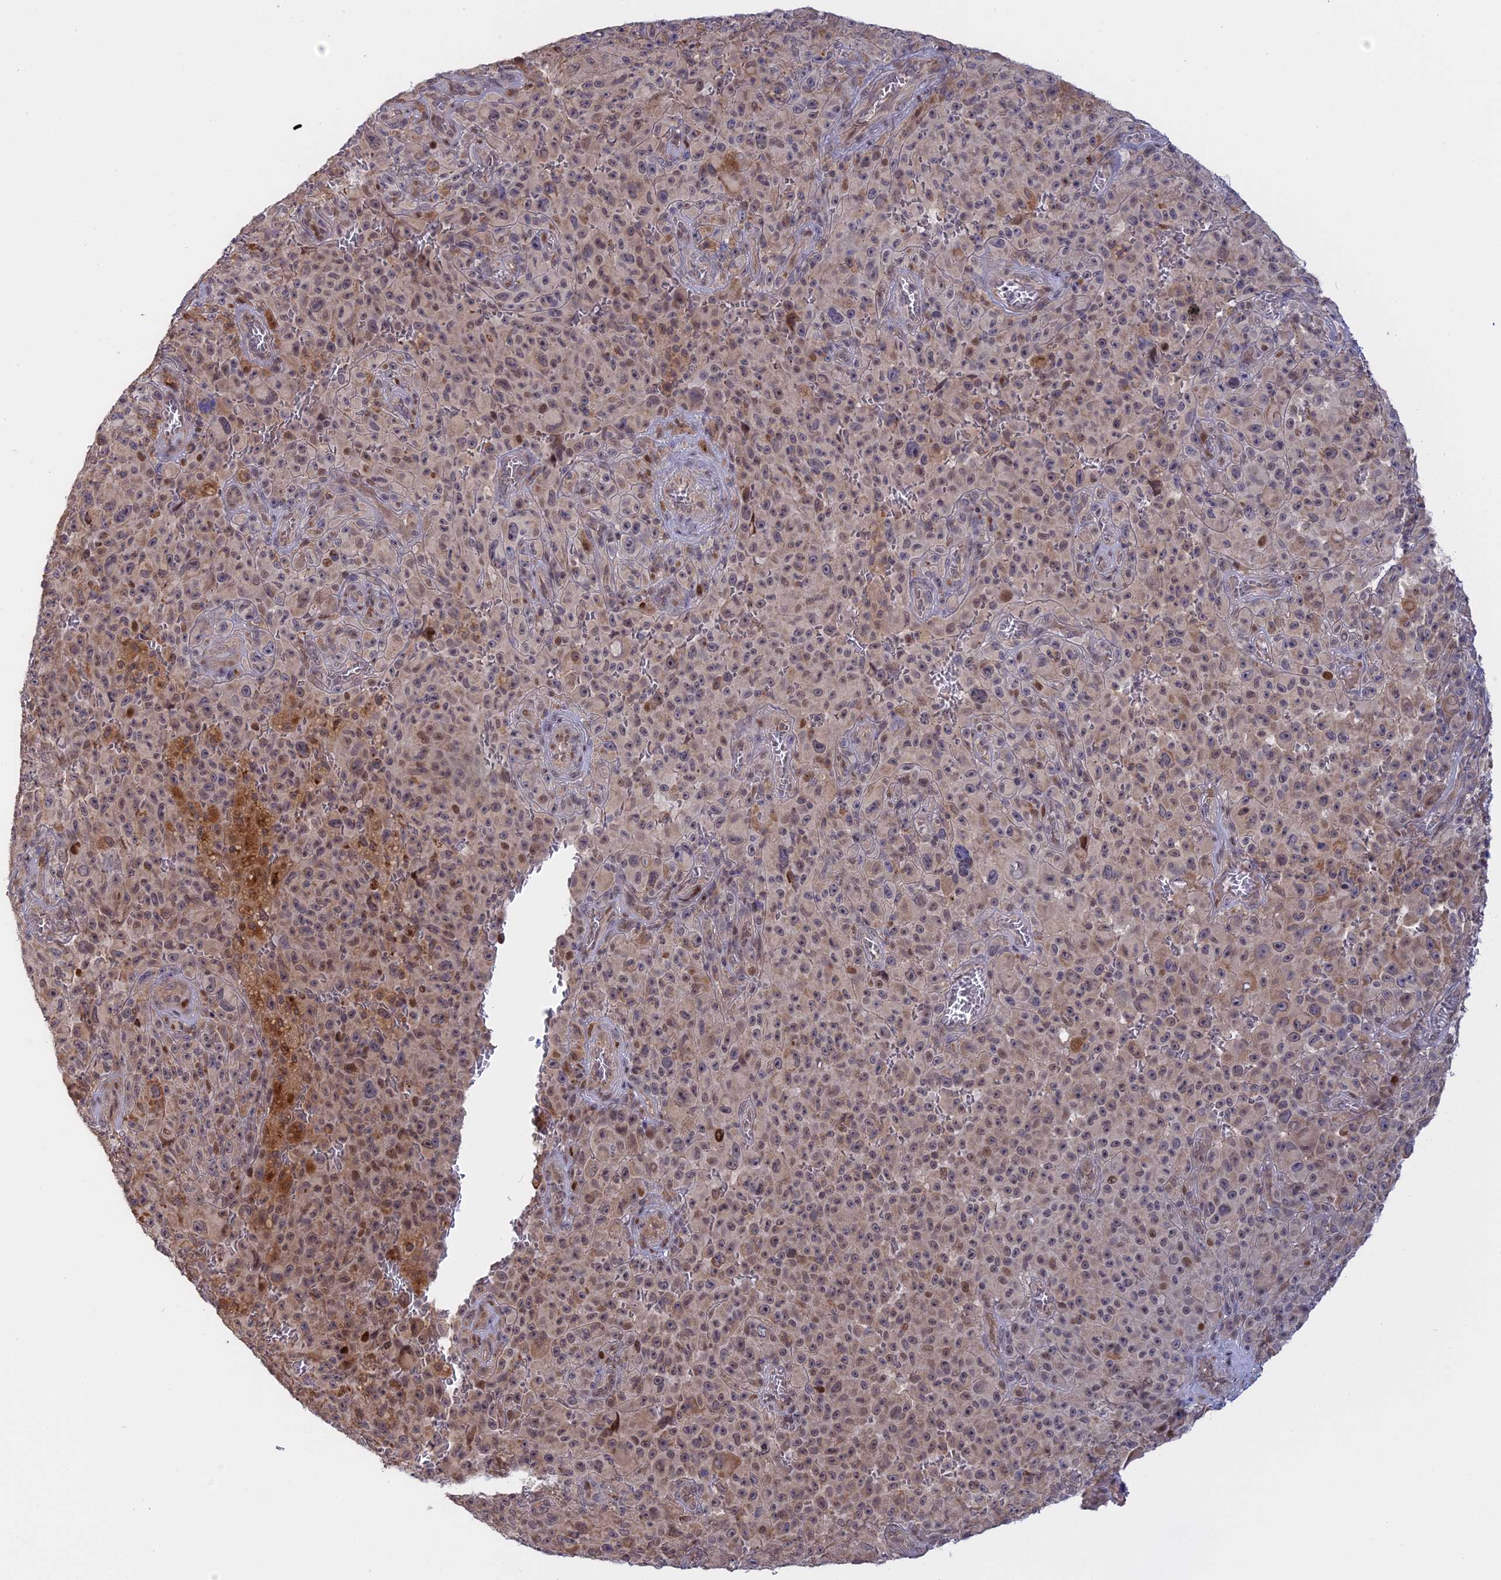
{"staining": {"intensity": "moderate", "quantity": "<25%", "location": "nuclear"}, "tissue": "melanoma", "cell_type": "Tumor cells", "image_type": "cancer", "snomed": [{"axis": "morphology", "description": "Malignant melanoma, NOS"}, {"axis": "topography", "description": "Skin"}], "caption": "IHC photomicrograph of neoplastic tissue: human malignant melanoma stained using immunohistochemistry (IHC) demonstrates low levels of moderate protein expression localized specifically in the nuclear of tumor cells, appearing as a nuclear brown color.", "gene": "GSKIP", "patient": {"sex": "female", "age": 82}}